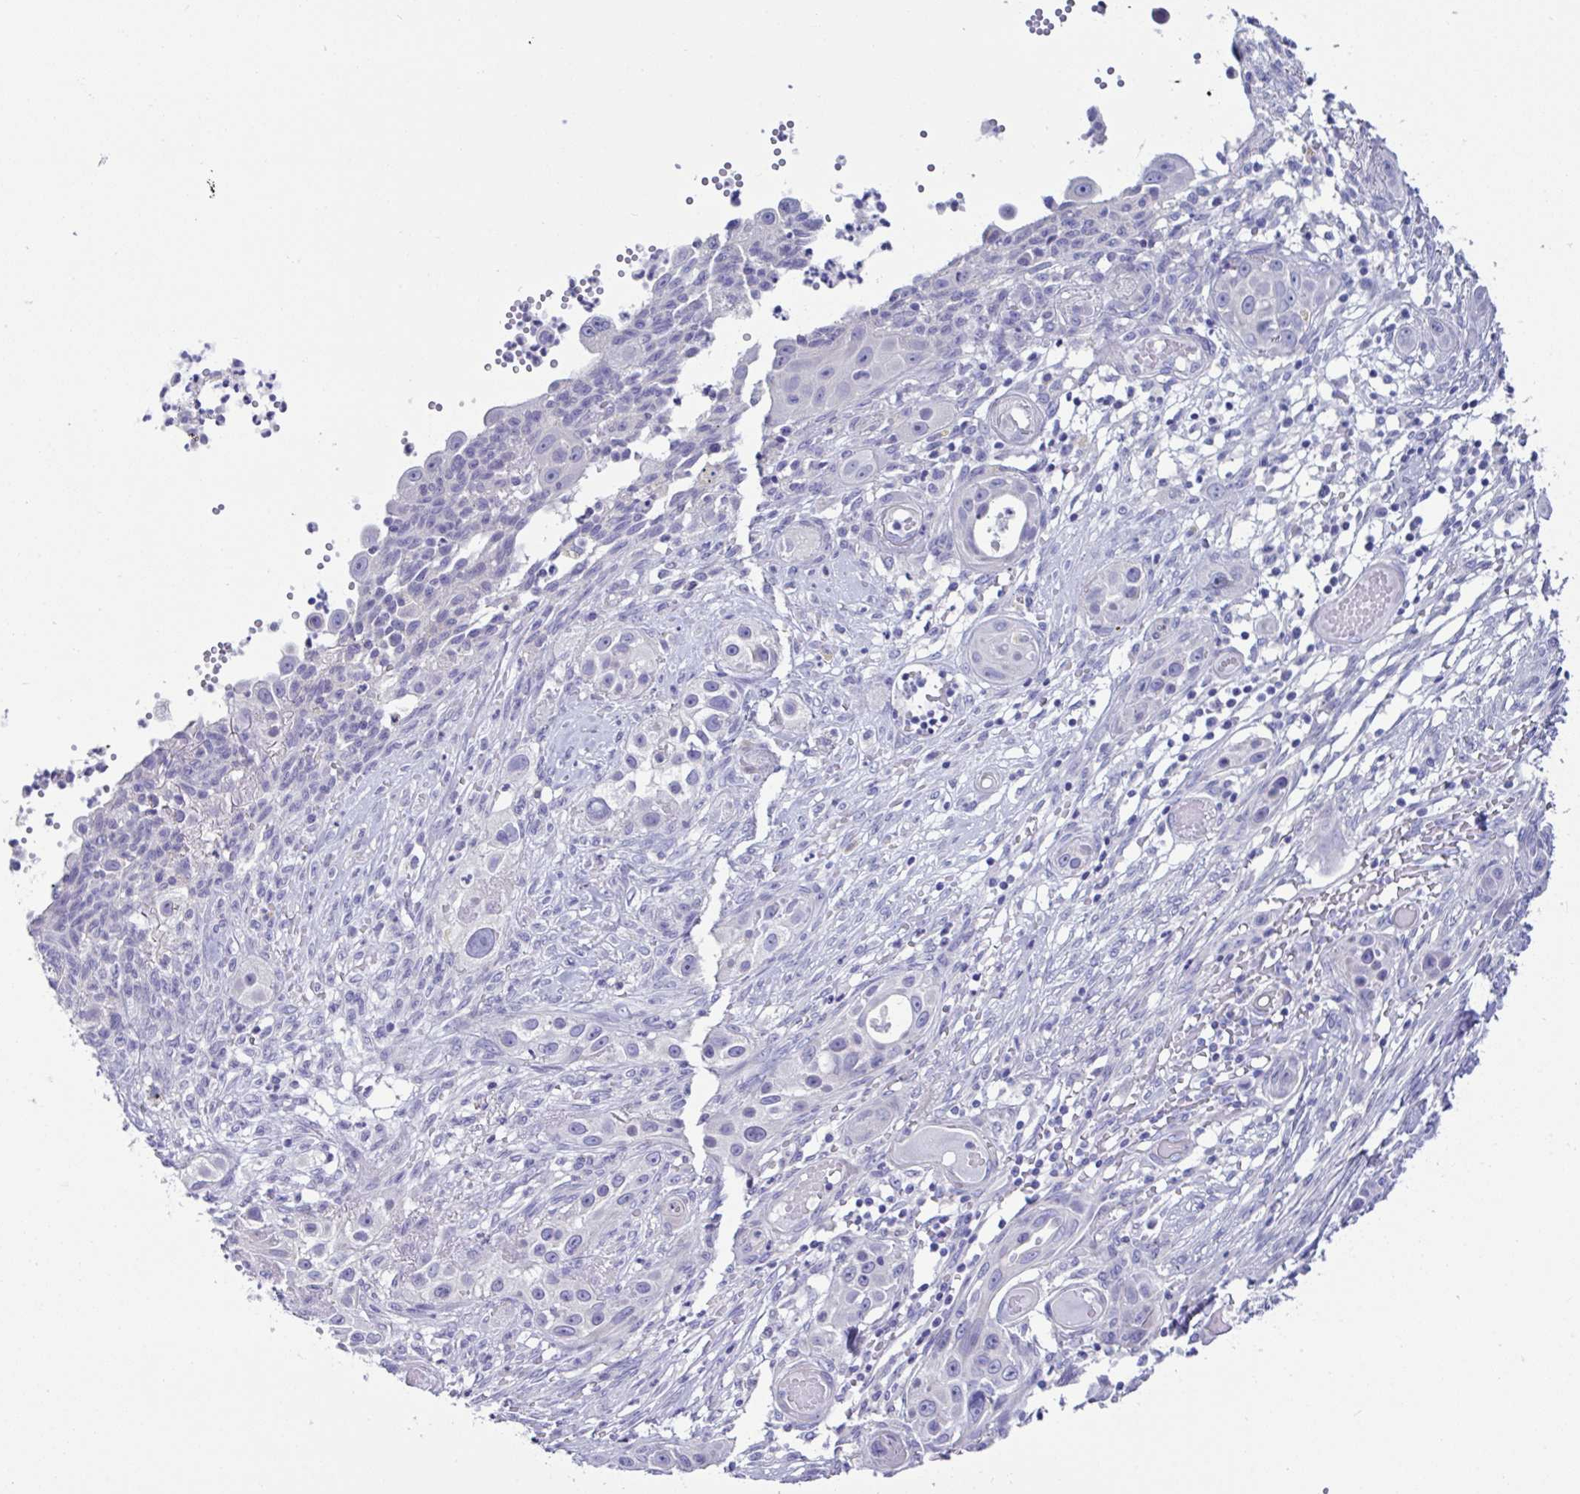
{"staining": {"intensity": "negative", "quantity": "none", "location": "none"}, "tissue": "skin cancer", "cell_type": "Tumor cells", "image_type": "cancer", "snomed": [{"axis": "morphology", "description": "Squamous cell carcinoma, NOS"}, {"axis": "topography", "description": "Skin"}], "caption": "Immunohistochemistry histopathology image of human skin cancer stained for a protein (brown), which exhibits no positivity in tumor cells.", "gene": "MED11", "patient": {"sex": "female", "age": 69}}